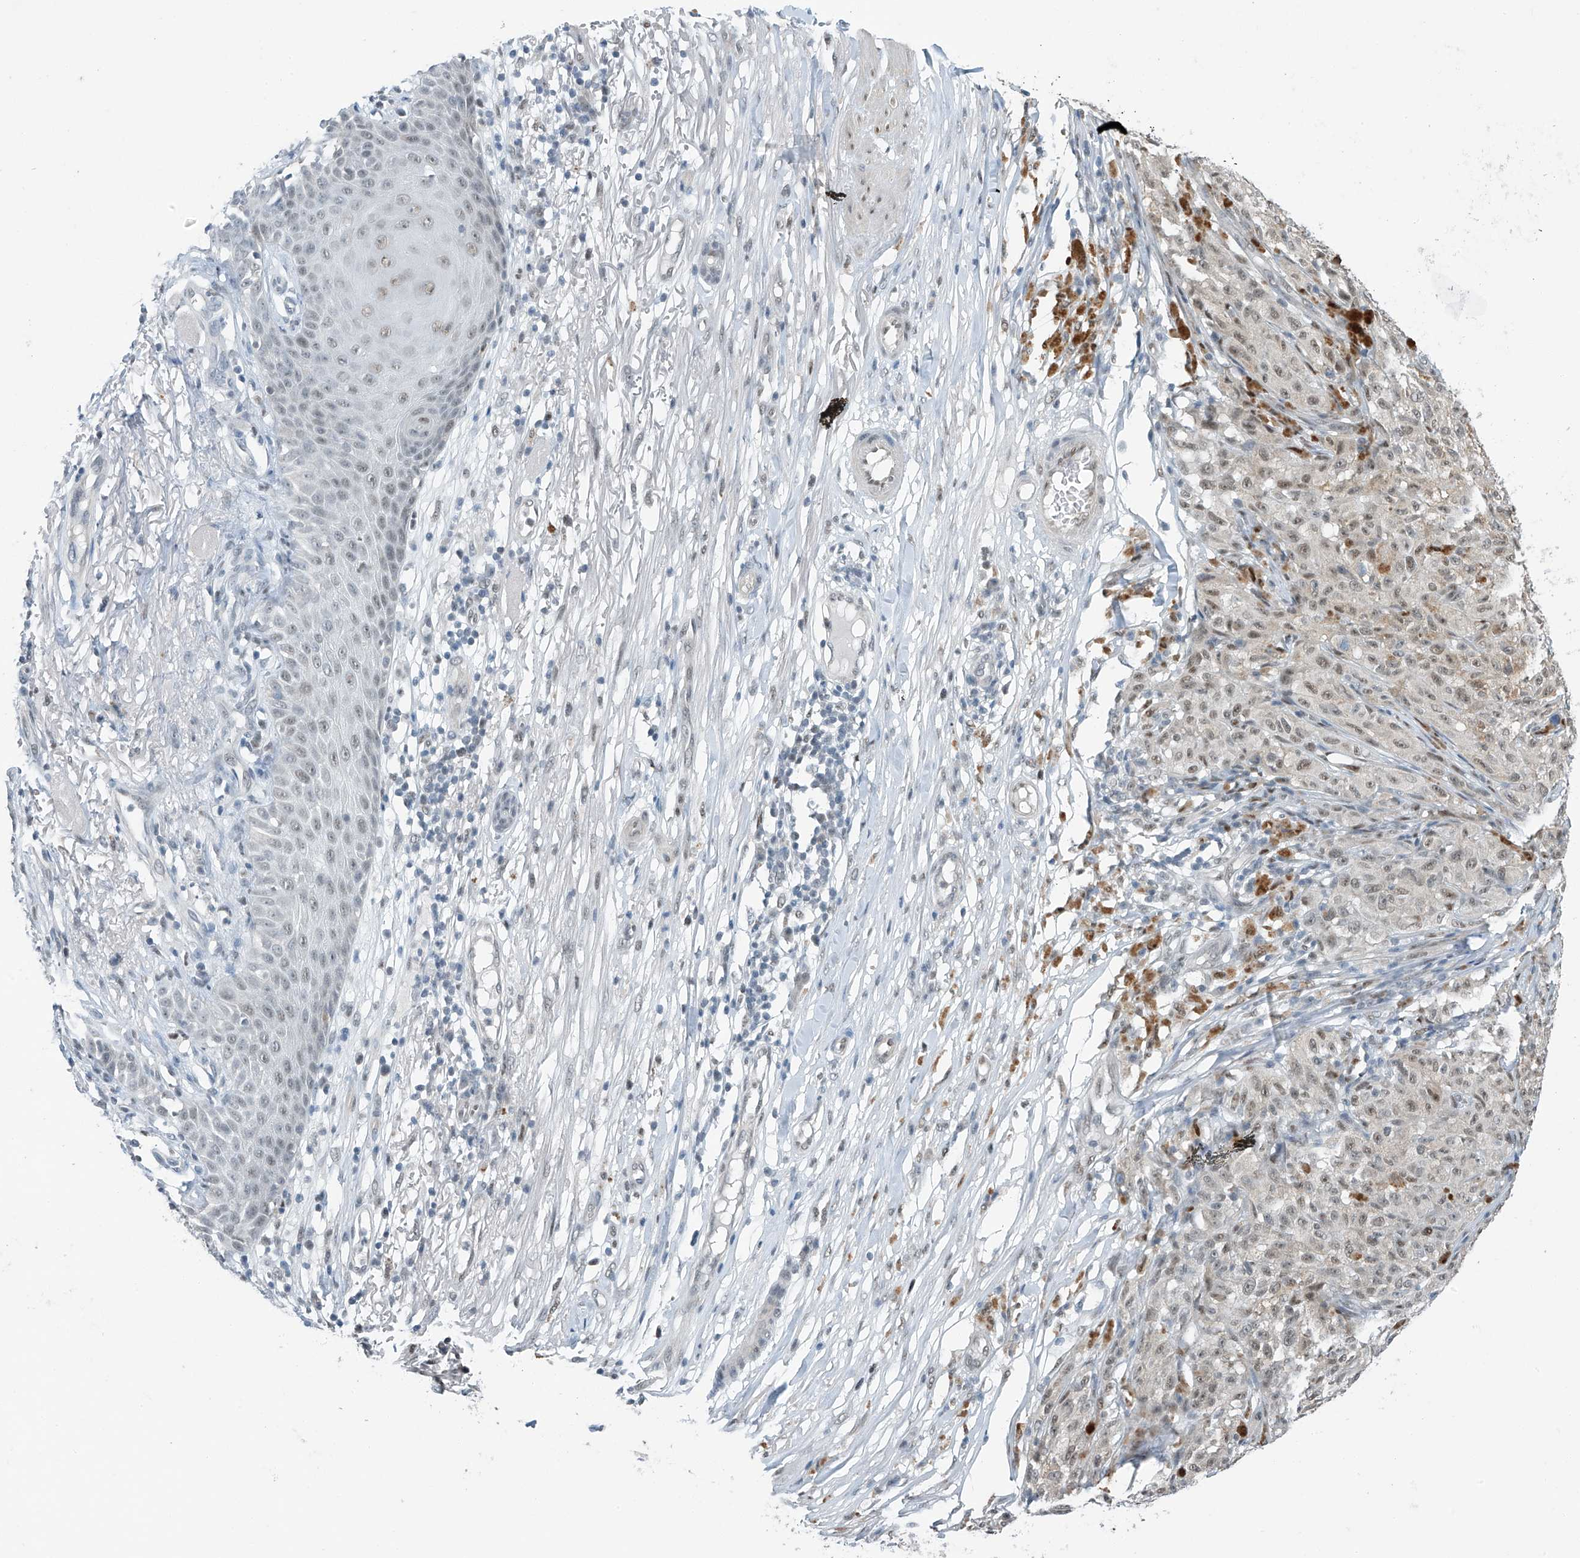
{"staining": {"intensity": "weak", "quantity": "<25%", "location": "nuclear"}, "tissue": "melanoma", "cell_type": "Tumor cells", "image_type": "cancer", "snomed": [{"axis": "morphology", "description": "Malignant melanoma, NOS"}, {"axis": "topography", "description": "Skin"}], "caption": "DAB (3,3'-diaminobenzidine) immunohistochemical staining of malignant melanoma reveals no significant staining in tumor cells.", "gene": "TAF8", "patient": {"sex": "female", "age": 82}}